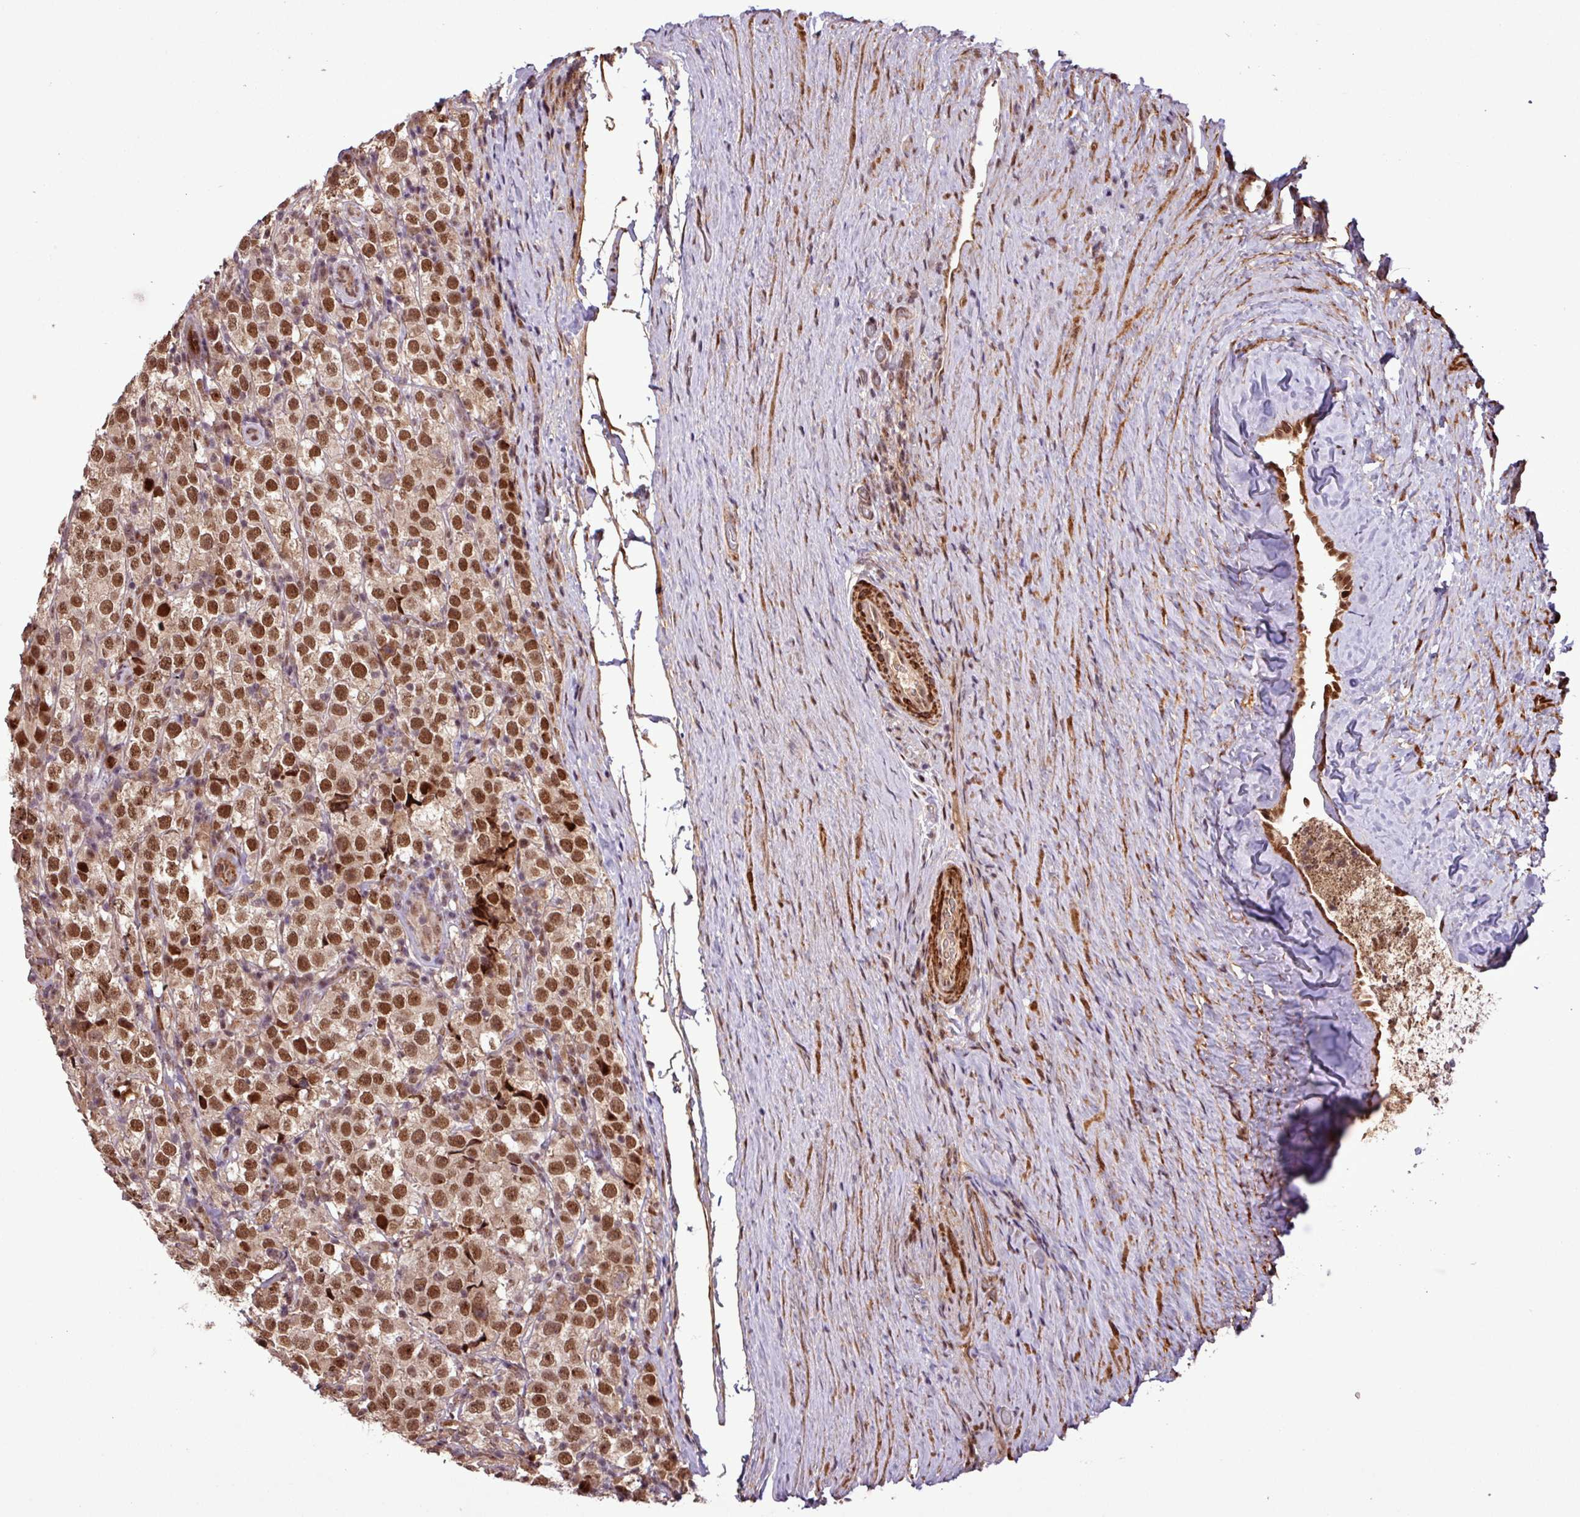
{"staining": {"intensity": "moderate", "quantity": ">75%", "location": "nuclear"}, "tissue": "testis cancer", "cell_type": "Tumor cells", "image_type": "cancer", "snomed": [{"axis": "morphology", "description": "Seminoma, NOS"}, {"axis": "morphology", "description": "Carcinoma, Embryonal, NOS"}, {"axis": "topography", "description": "Testis"}], "caption": "DAB (3,3'-diaminobenzidine) immunohistochemical staining of human testis cancer (embryonal carcinoma) displays moderate nuclear protein expression in approximately >75% of tumor cells. The staining is performed using DAB brown chromogen to label protein expression. The nuclei are counter-stained blue using hematoxylin.", "gene": "SLC22A24", "patient": {"sex": "male", "age": 41}}